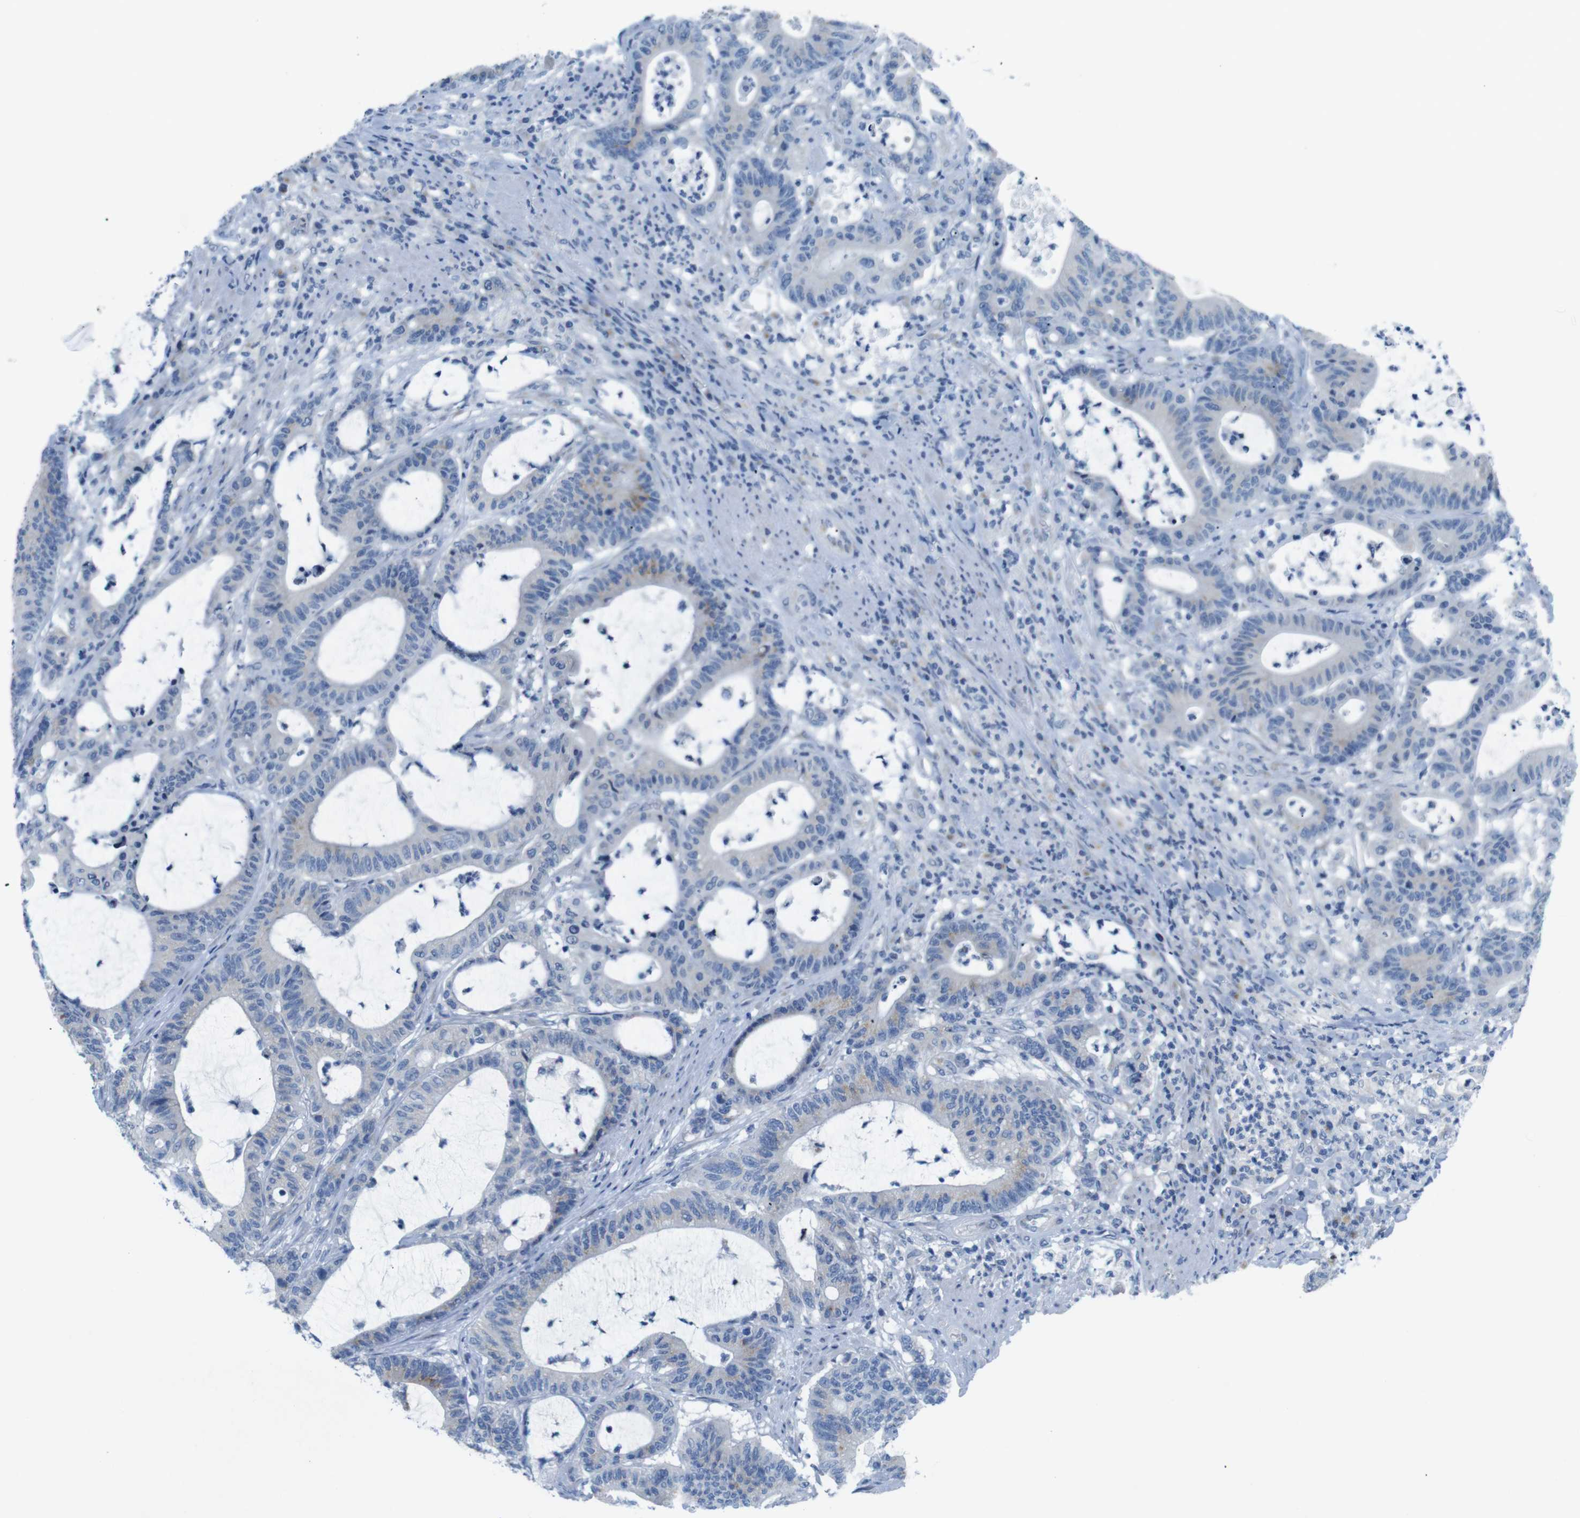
{"staining": {"intensity": "moderate", "quantity": "<25%", "location": "cytoplasmic/membranous"}, "tissue": "colorectal cancer", "cell_type": "Tumor cells", "image_type": "cancer", "snomed": [{"axis": "morphology", "description": "Adenocarcinoma, NOS"}, {"axis": "topography", "description": "Colon"}], "caption": "IHC (DAB (3,3'-diaminobenzidine)) staining of human adenocarcinoma (colorectal) displays moderate cytoplasmic/membranous protein staining in approximately <25% of tumor cells.", "gene": "GOLGA2", "patient": {"sex": "female", "age": 84}}